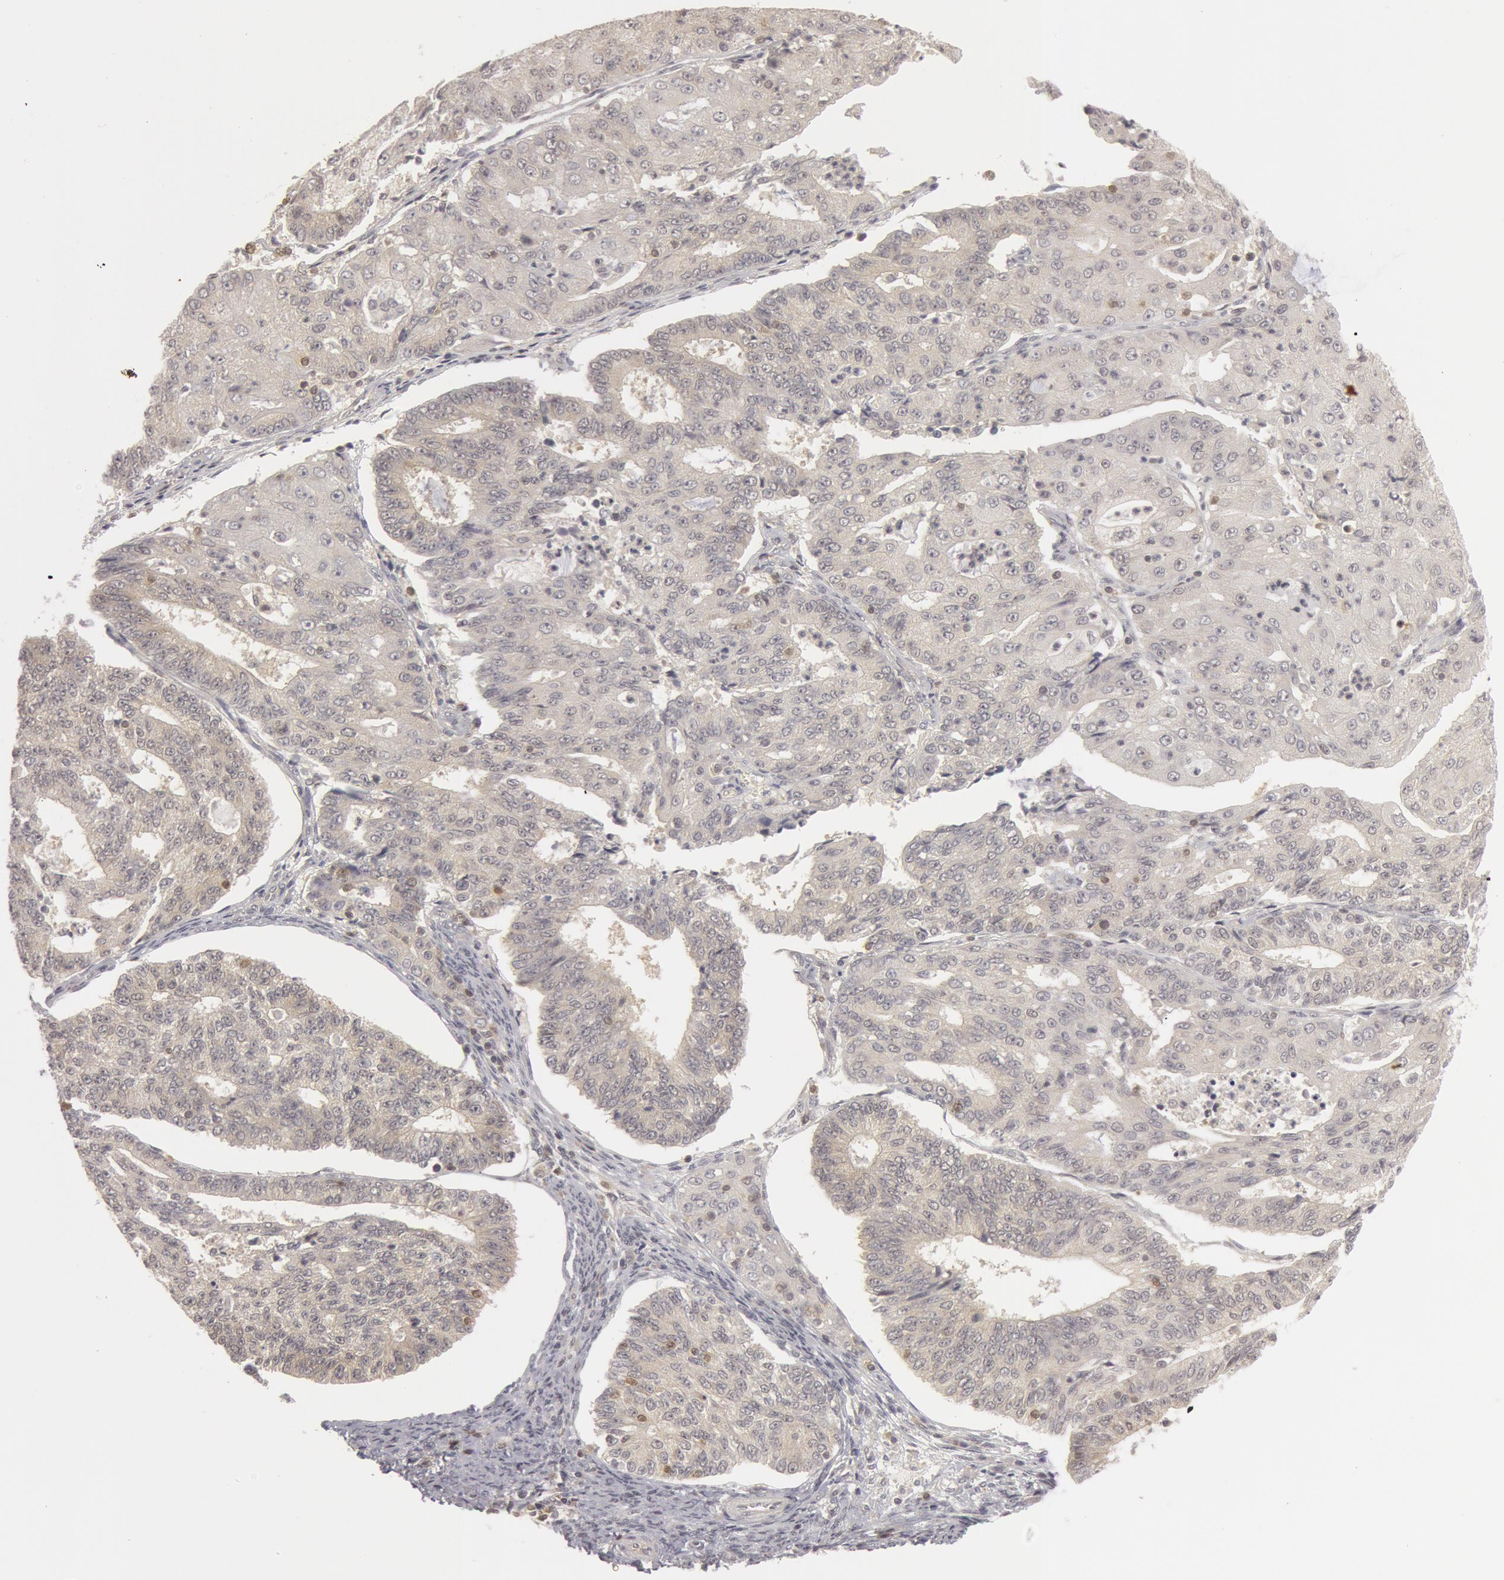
{"staining": {"intensity": "negative", "quantity": "none", "location": "none"}, "tissue": "endometrial cancer", "cell_type": "Tumor cells", "image_type": "cancer", "snomed": [{"axis": "morphology", "description": "Adenocarcinoma, NOS"}, {"axis": "topography", "description": "Endometrium"}], "caption": "This is an IHC micrograph of human endometrial adenocarcinoma. There is no expression in tumor cells.", "gene": "OASL", "patient": {"sex": "female", "age": 56}}